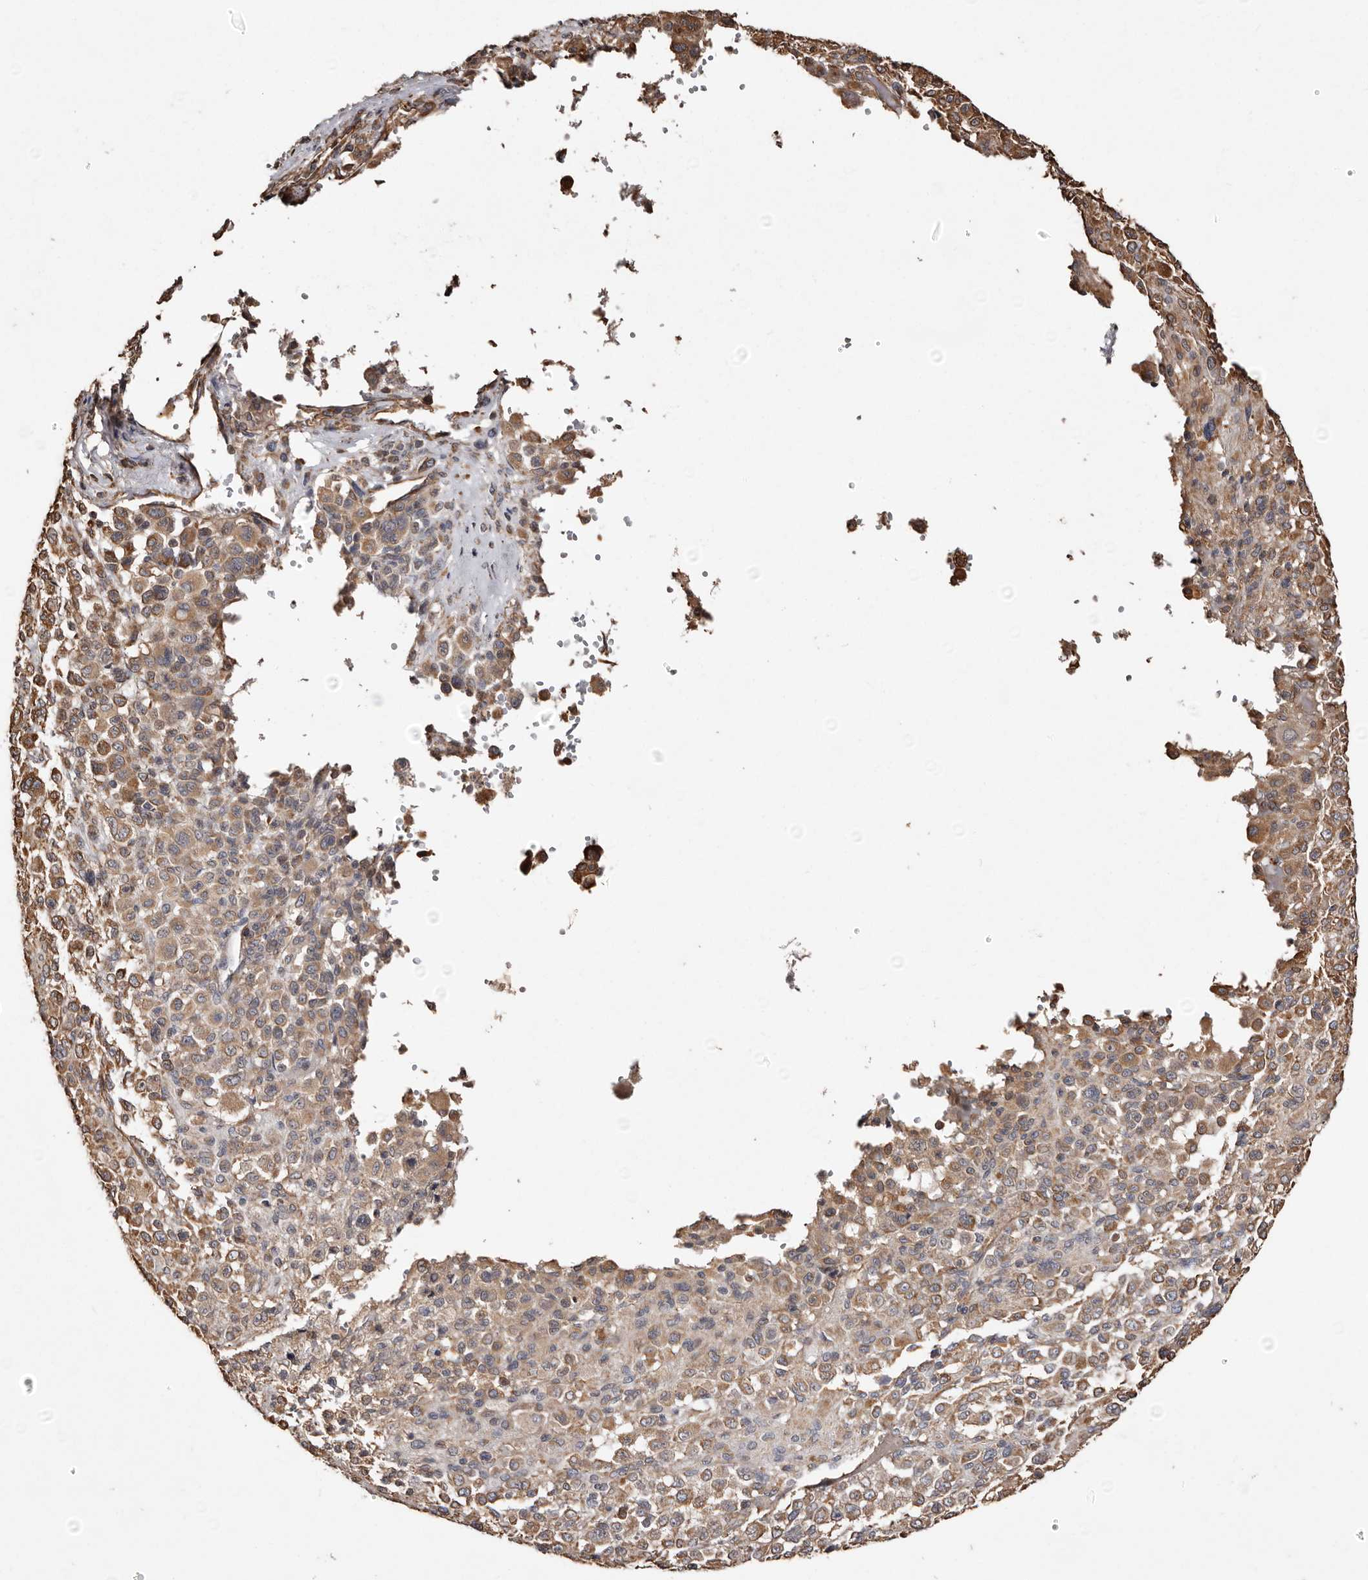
{"staining": {"intensity": "moderate", "quantity": ">75%", "location": "cytoplasmic/membranous"}, "tissue": "melanoma", "cell_type": "Tumor cells", "image_type": "cancer", "snomed": [{"axis": "morphology", "description": "Malignant melanoma, Metastatic site"}, {"axis": "topography", "description": "Skin"}], "caption": "Tumor cells reveal medium levels of moderate cytoplasmic/membranous staining in about >75% of cells in human malignant melanoma (metastatic site). The staining was performed using DAB to visualize the protein expression in brown, while the nuclei were stained in blue with hematoxylin (Magnification: 20x).", "gene": "MACC1", "patient": {"sex": "female", "age": 74}}